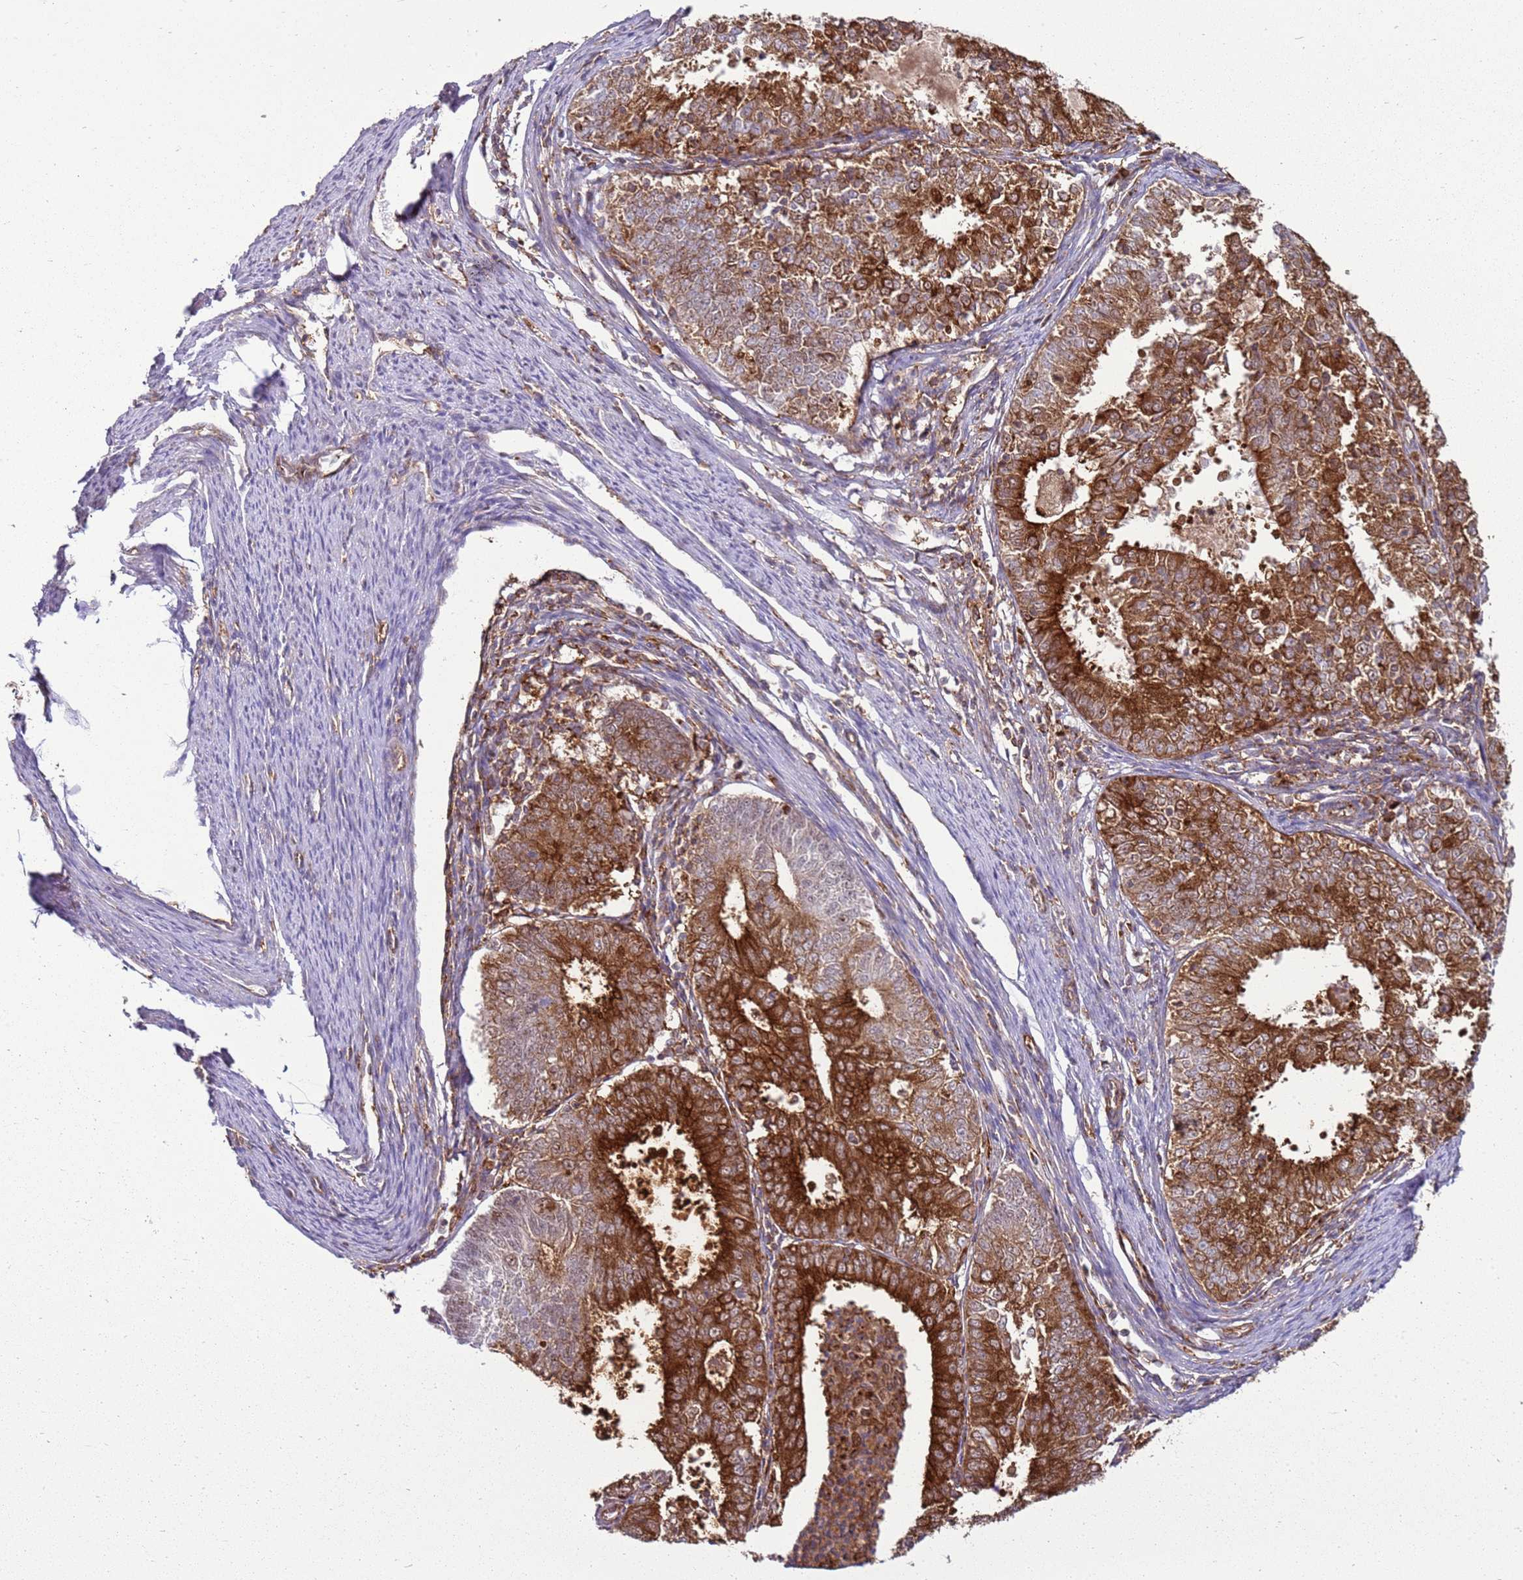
{"staining": {"intensity": "strong", "quantity": ">75%", "location": "cytoplasmic/membranous"}, "tissue": "endometrial cancer", "cell_type": "Tumor cells", "image_type": "cancer", "snomed": [{"axis": "morphology", "description": "Adenocarcinoma, NOS"}, {"axis": "topography", "description": "Endometrium"}], "caption": "Immunohistochemistry histopathology image of endometrial cancer (adenocarcinoma) stained for a protein (brown), which reveals high levels of strong cytoplasmic/membranous positivity in approximately >75% of tumor cells.", "gene": "GABRE", "patient": {"sex": "female", "age": 57}}